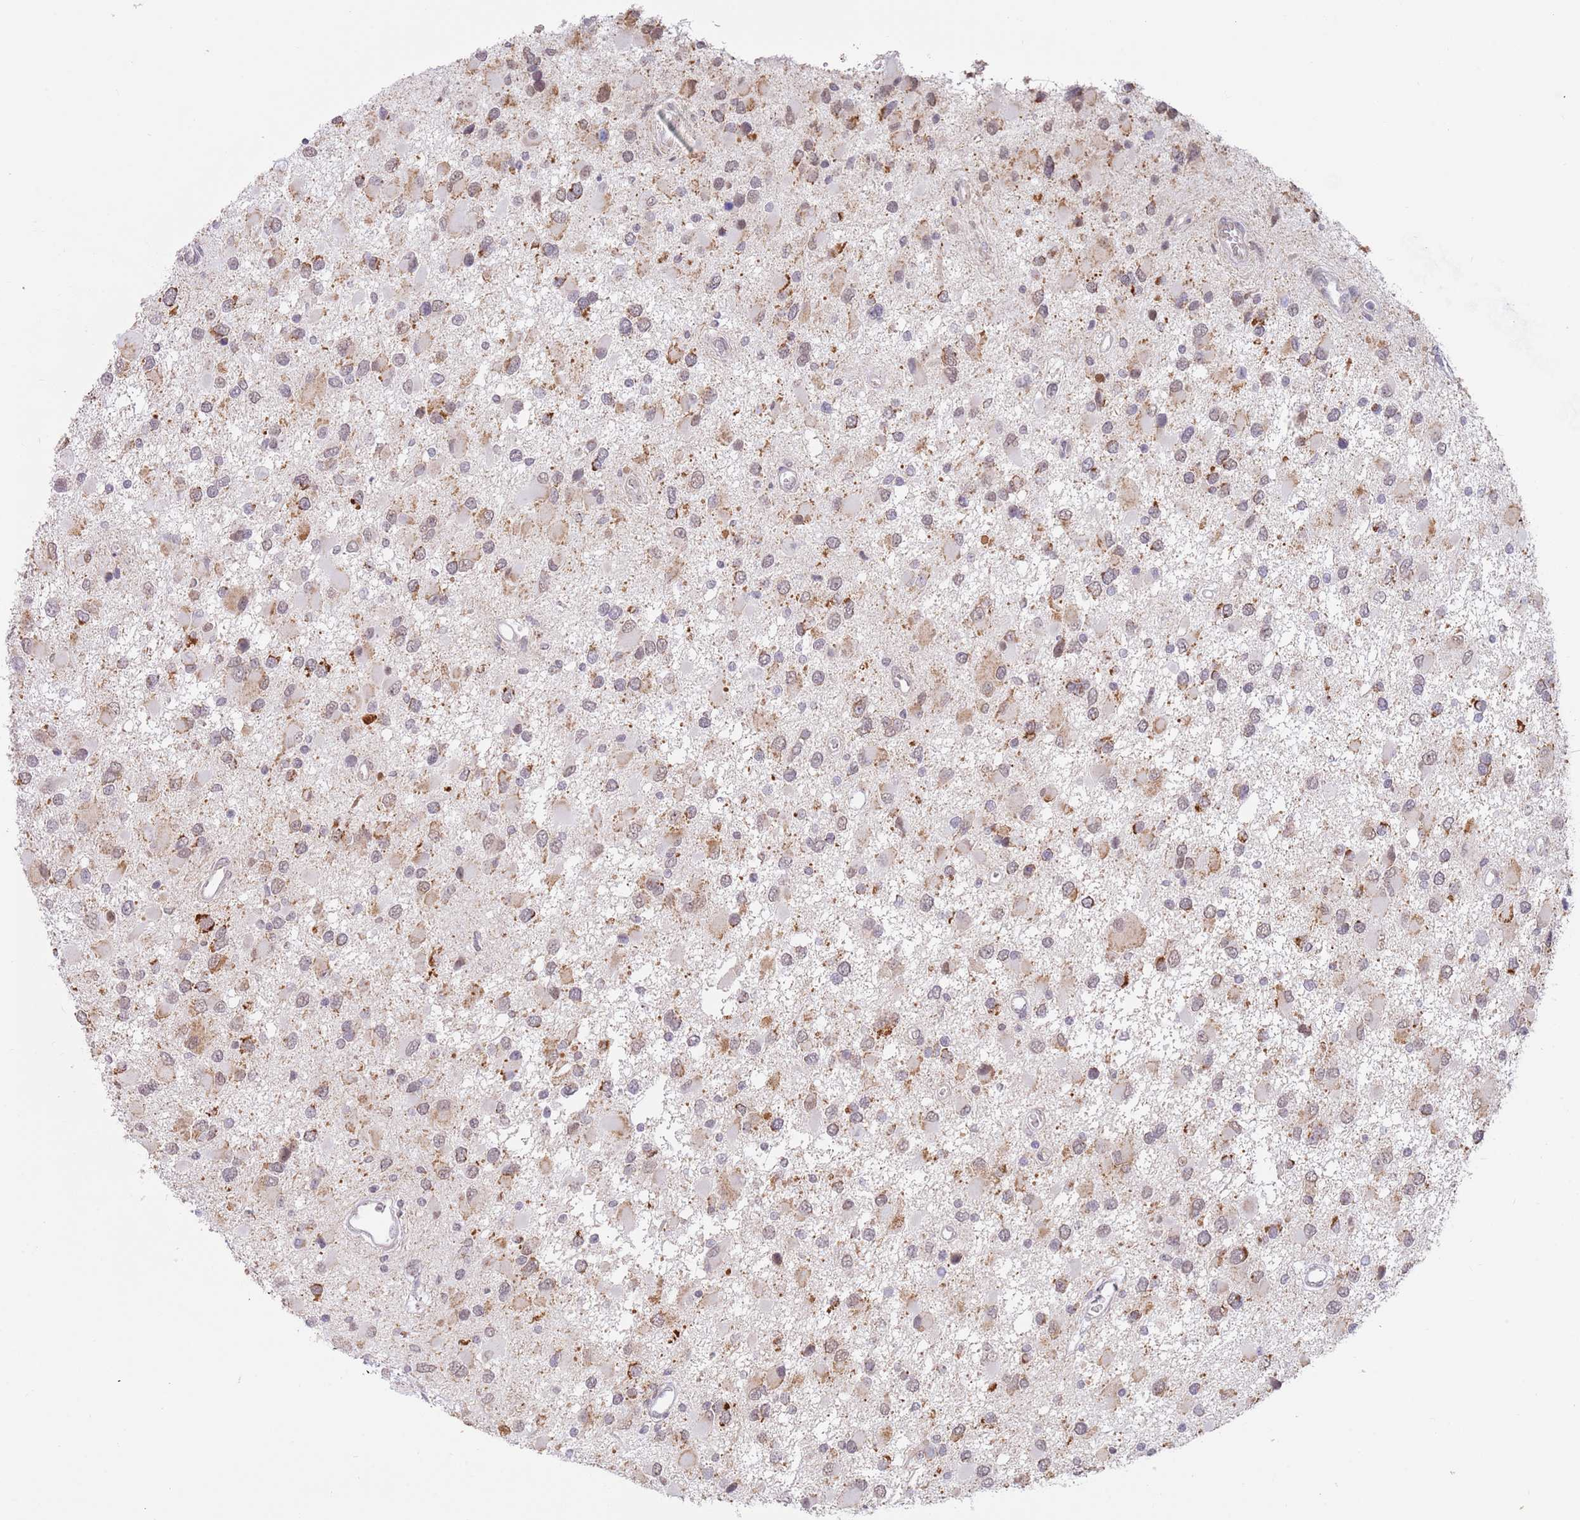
{"staining": {"intensity": "weak", "quantity": "<25%", "location": "cytoplasmic/membranous"}, "tissue": "glioma", "cell_type": "Tumor cells", "image_type": "cancer", "snomed": [{"axis": "morphology", "description": "Glioma, malignant, High grade"}, {"axis": "topography", "description": "Brain"}], "caption": "Micrograph shows no significant protein expression in tumor cells of glioma.", "gene": "TIMM13", "patient": {"sex": "male", "age": 53}}